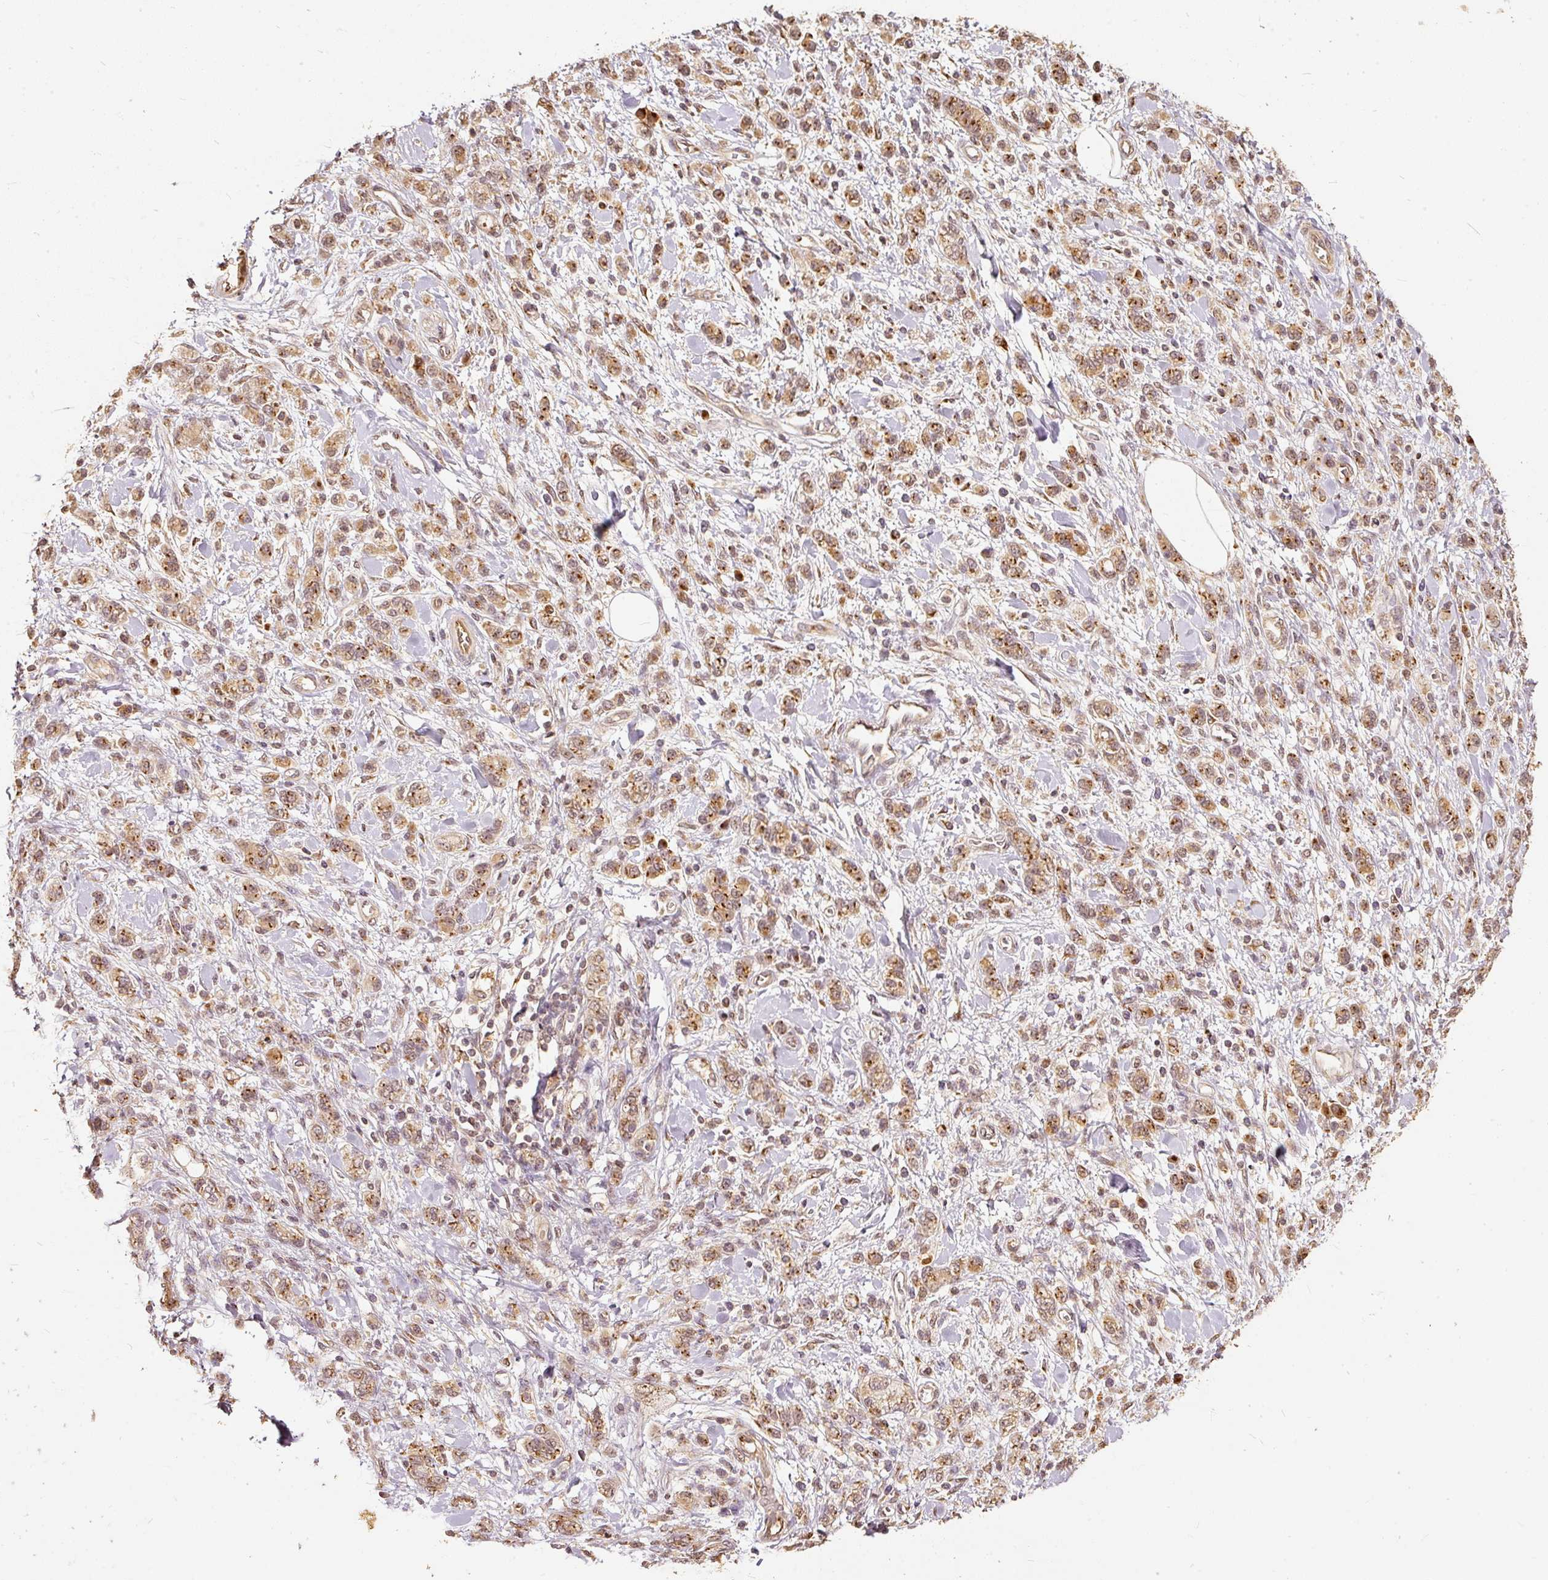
{"staining": {"intensity": "moderate", "quantity": ">75%", "location": "cytoplasmic/membranous"}, "tissue": "stomach cancer", "cell_type": "Tumor cells", "image_type": "cancer", "snomed": [{"axis": "morphology", "description": "Adenocarcinoma, NOS"}, {"axis": "topography", "description": "Stomach"}], "caption": "Tumor cells display moderate cytoplasmic/membranous expression in approximately >75% of cells in adenocarcinoma (stomach).", "gene": "FUT8", "patient": {"sex": "male", "age": 77}}